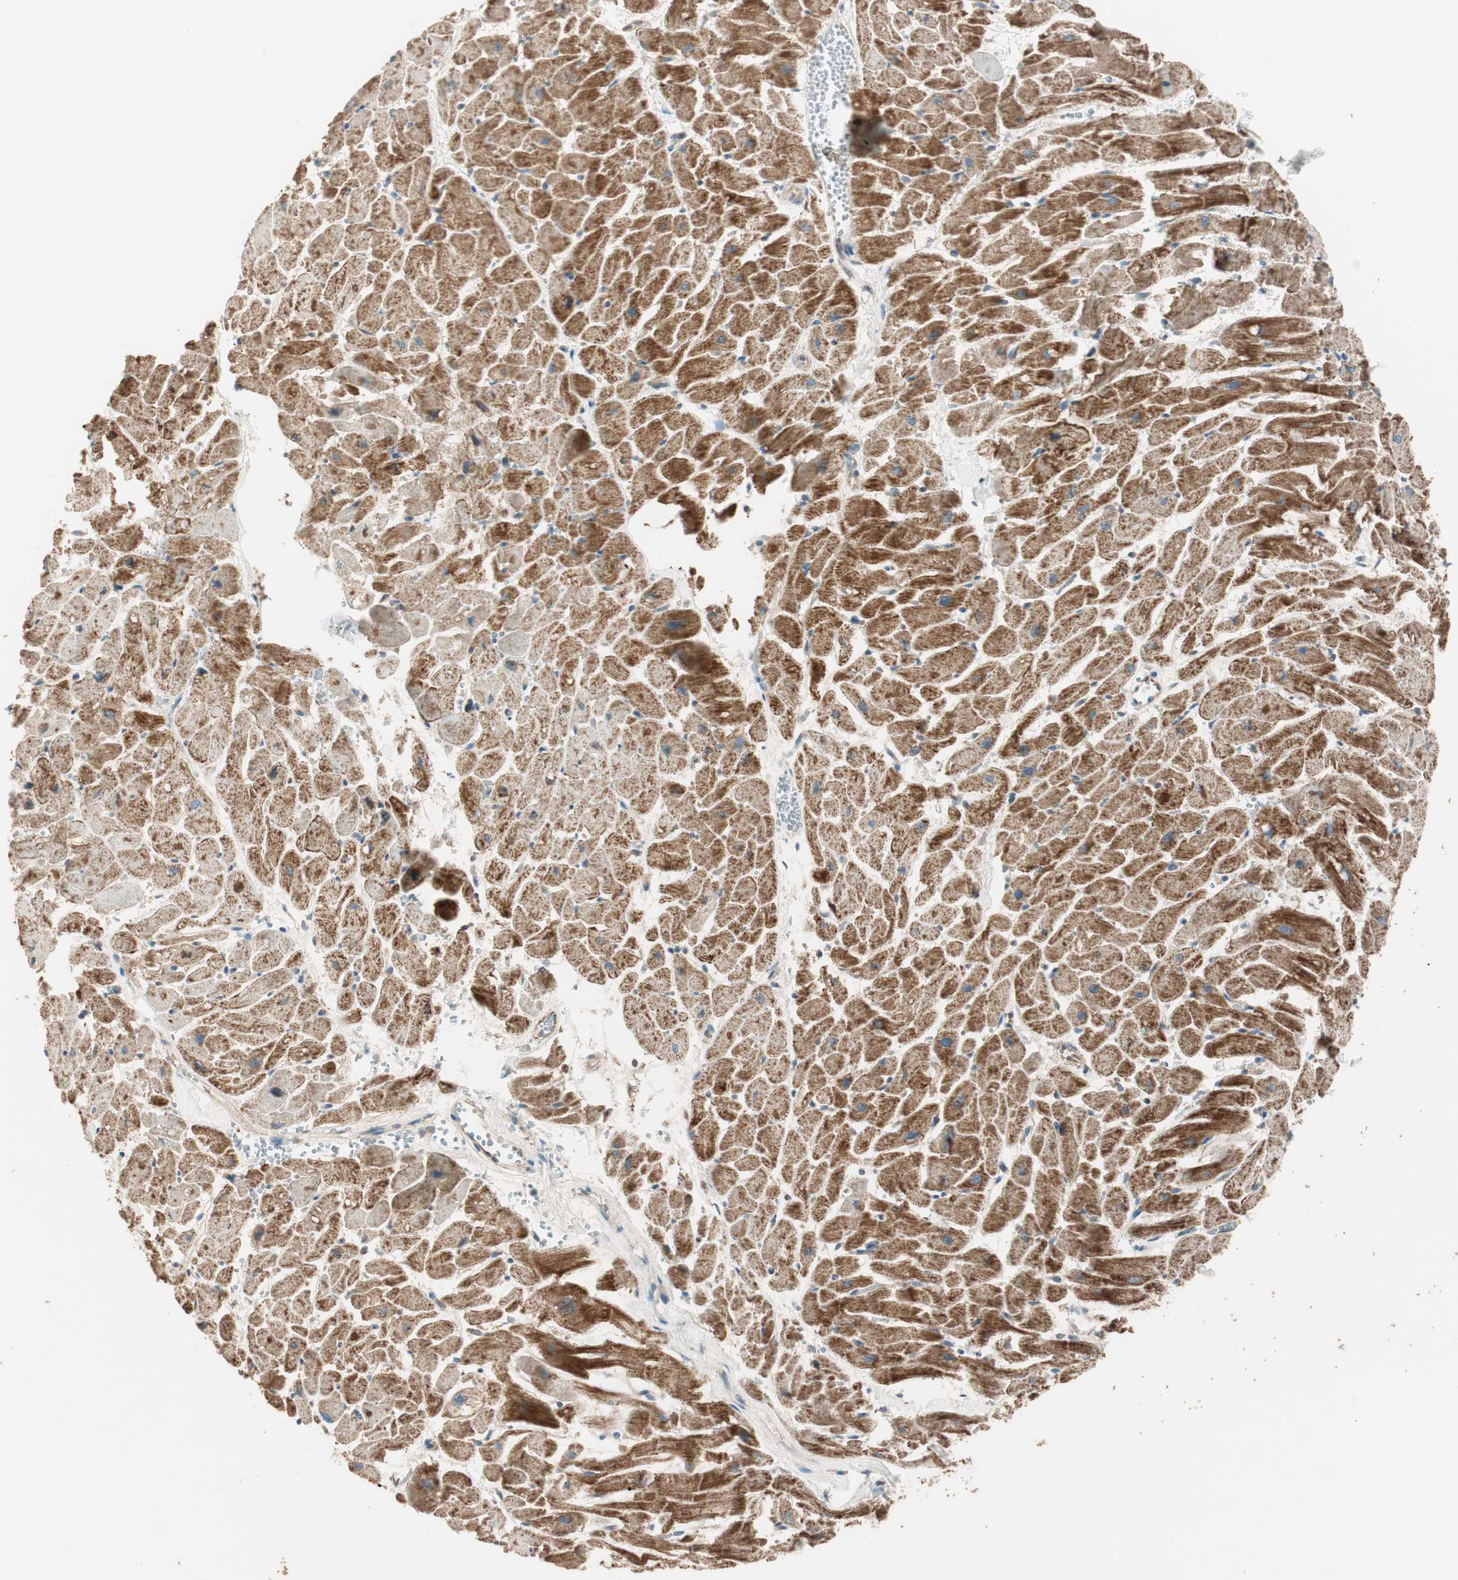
{"staining": {"intensity": "strong", "quantity": ">75%", "location": "cytoplasmic/membranous"}, "tissue": "heart muscle", "cell_type": "Cardiomyocytes", "image_type": "normal", "snomed": [{"axis": "morphology", "description": "Normal tissue, NOS"}, {"axis": "topography", "description": "Heart"}], "caption": "Strong cytoplasmic/membranous protein expression is identified in approximately >75% of cardiomyocytes in heart muscle. The staining was performed using DAB to visualize the protein expression in brown, while the nuclei were stained in blue with hematoxylin (Magnification: 20x).", "gene": "CC2D1A", "patient": {"sex": "female", "age": 19}}